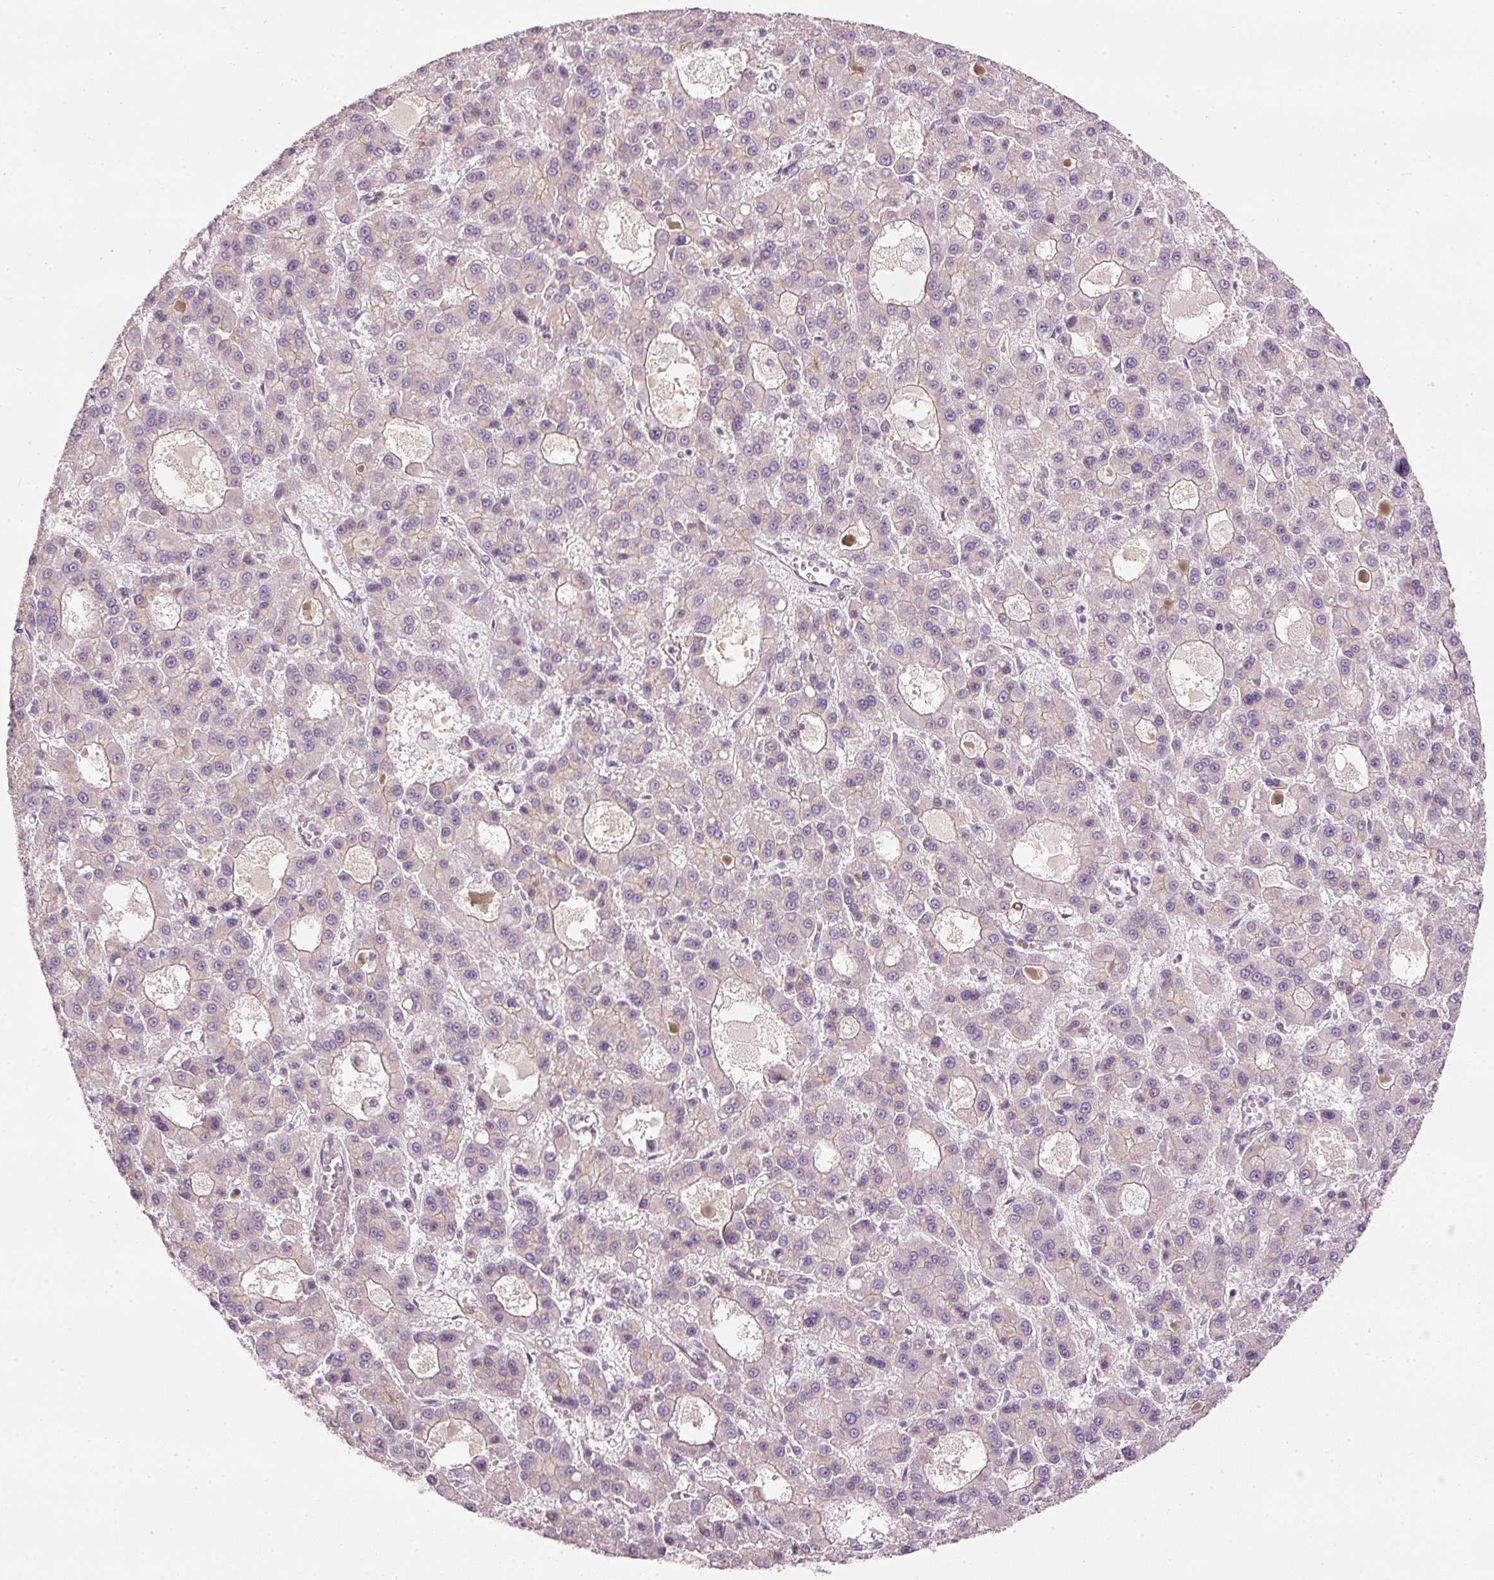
{"staining": {"intensity": "negative", "quantity": "none", "location": "none"}, "tissue": "liver cancer", "cell_type": "Tumor cells", "image_type": "cancer", "snomed": [{"axis": "morphology", "description": "Carcinoma, Hepatocellular, NOS"}, {"axis": "topography", "description": "Liver"}], "caption": "IHC micrograph of neoplastic tissue: hepatocellular carcinoma (liver) stained with DAB (3,3'-diaminobenzidine) exhibits no significant protein expression in tumor cells.", "gene": "OSR2", "patient": {"sex": "male", "age": 70}}